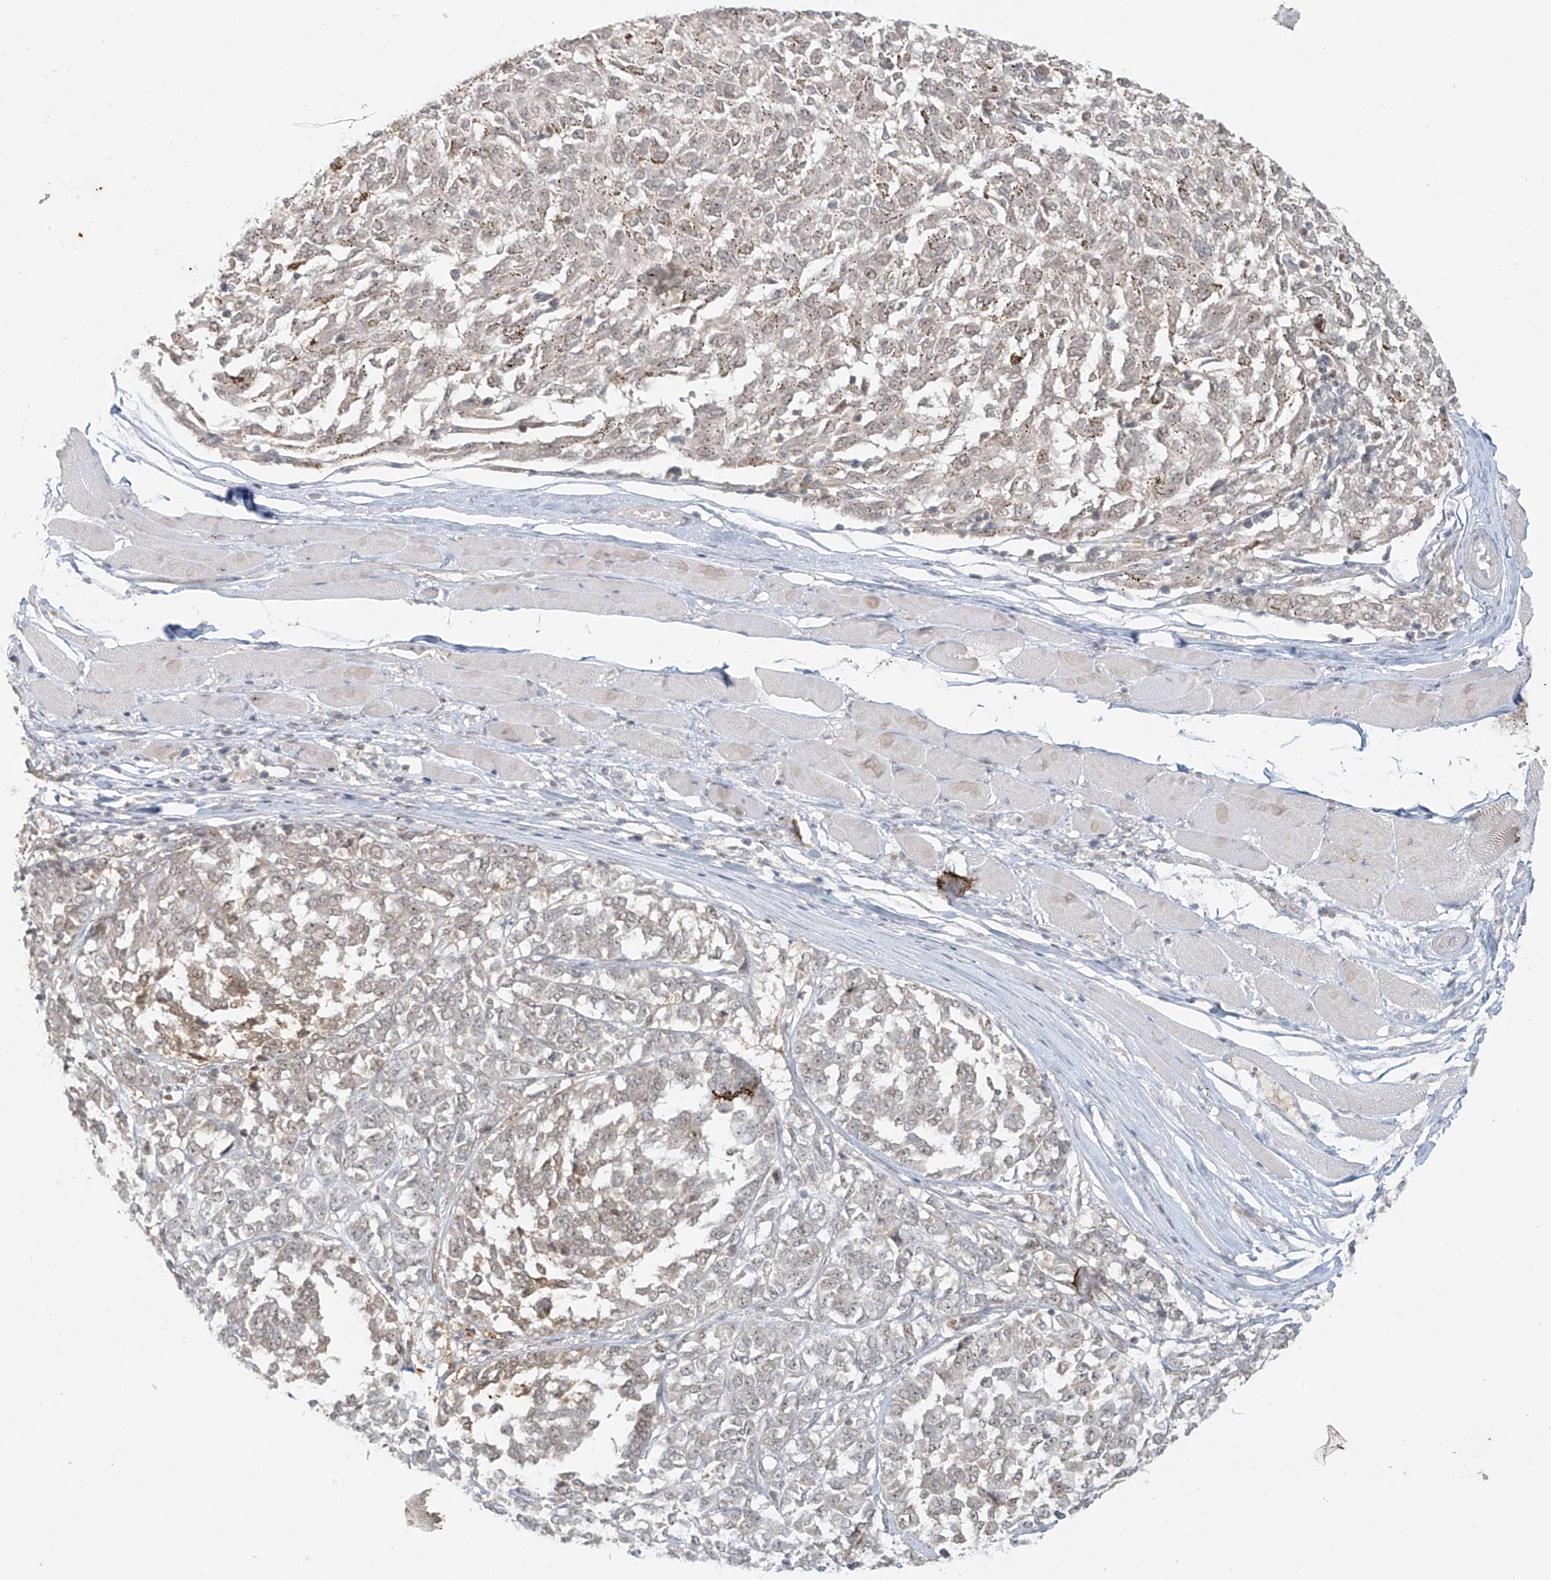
{"staining": {"intensity": "negative", "quantity": "none", "location": "none"}, "tissue": "melanoma", "cell_type": "Tumor cells", "image_type": "cancer", "snomed": [{"axis": "morphology", "description": "Malignant melanoma, NOS"}, {"axis": "topography", "description": "Skin"}], "caption": "Micrograph shows no significant protein expression in tumor cells of melanoma.", "gene": "MIPEP", "patient": {"sex": "female", "age": 72}}